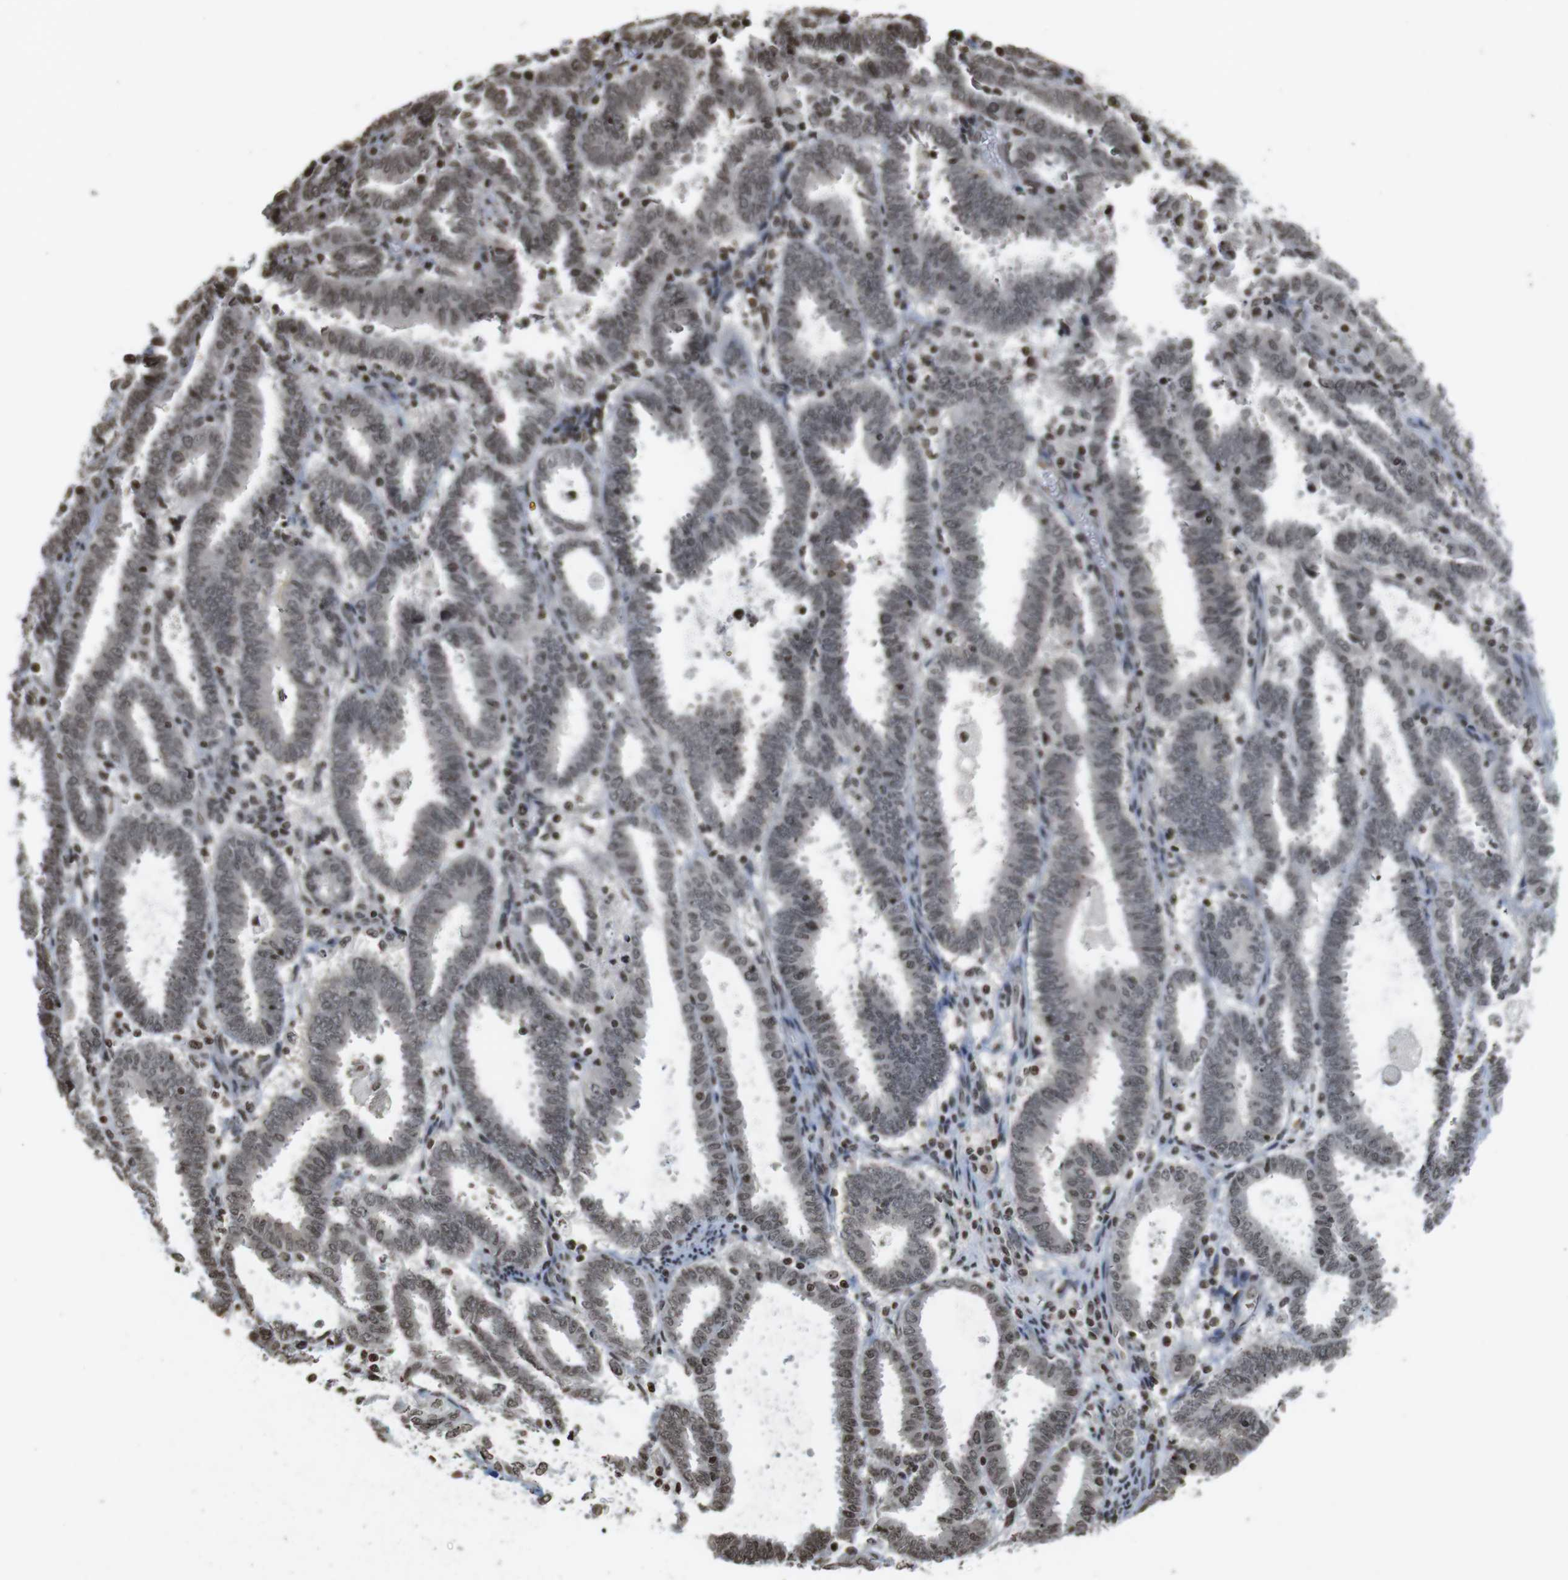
{"staining": {"intensity": "weak", "quantity": "25%-75%", "location": "nuclear"}, "tissue": "endometrial cancer", "cell_type": "Tumor cells", "image_type": "cancer", "snomed": [{"axis": "morphology", "description": "Adenocarcinoma, NOS"}, {"axis": "topography", "description": "Uterus"}], "caption": "This is an image of IHC staining of adenocarcinoma (endometrial), which shows weak positivity in the nuclear of tumor cells.", "gene": "FOXA3", "patient": {"sex": "female", "age": 83}}